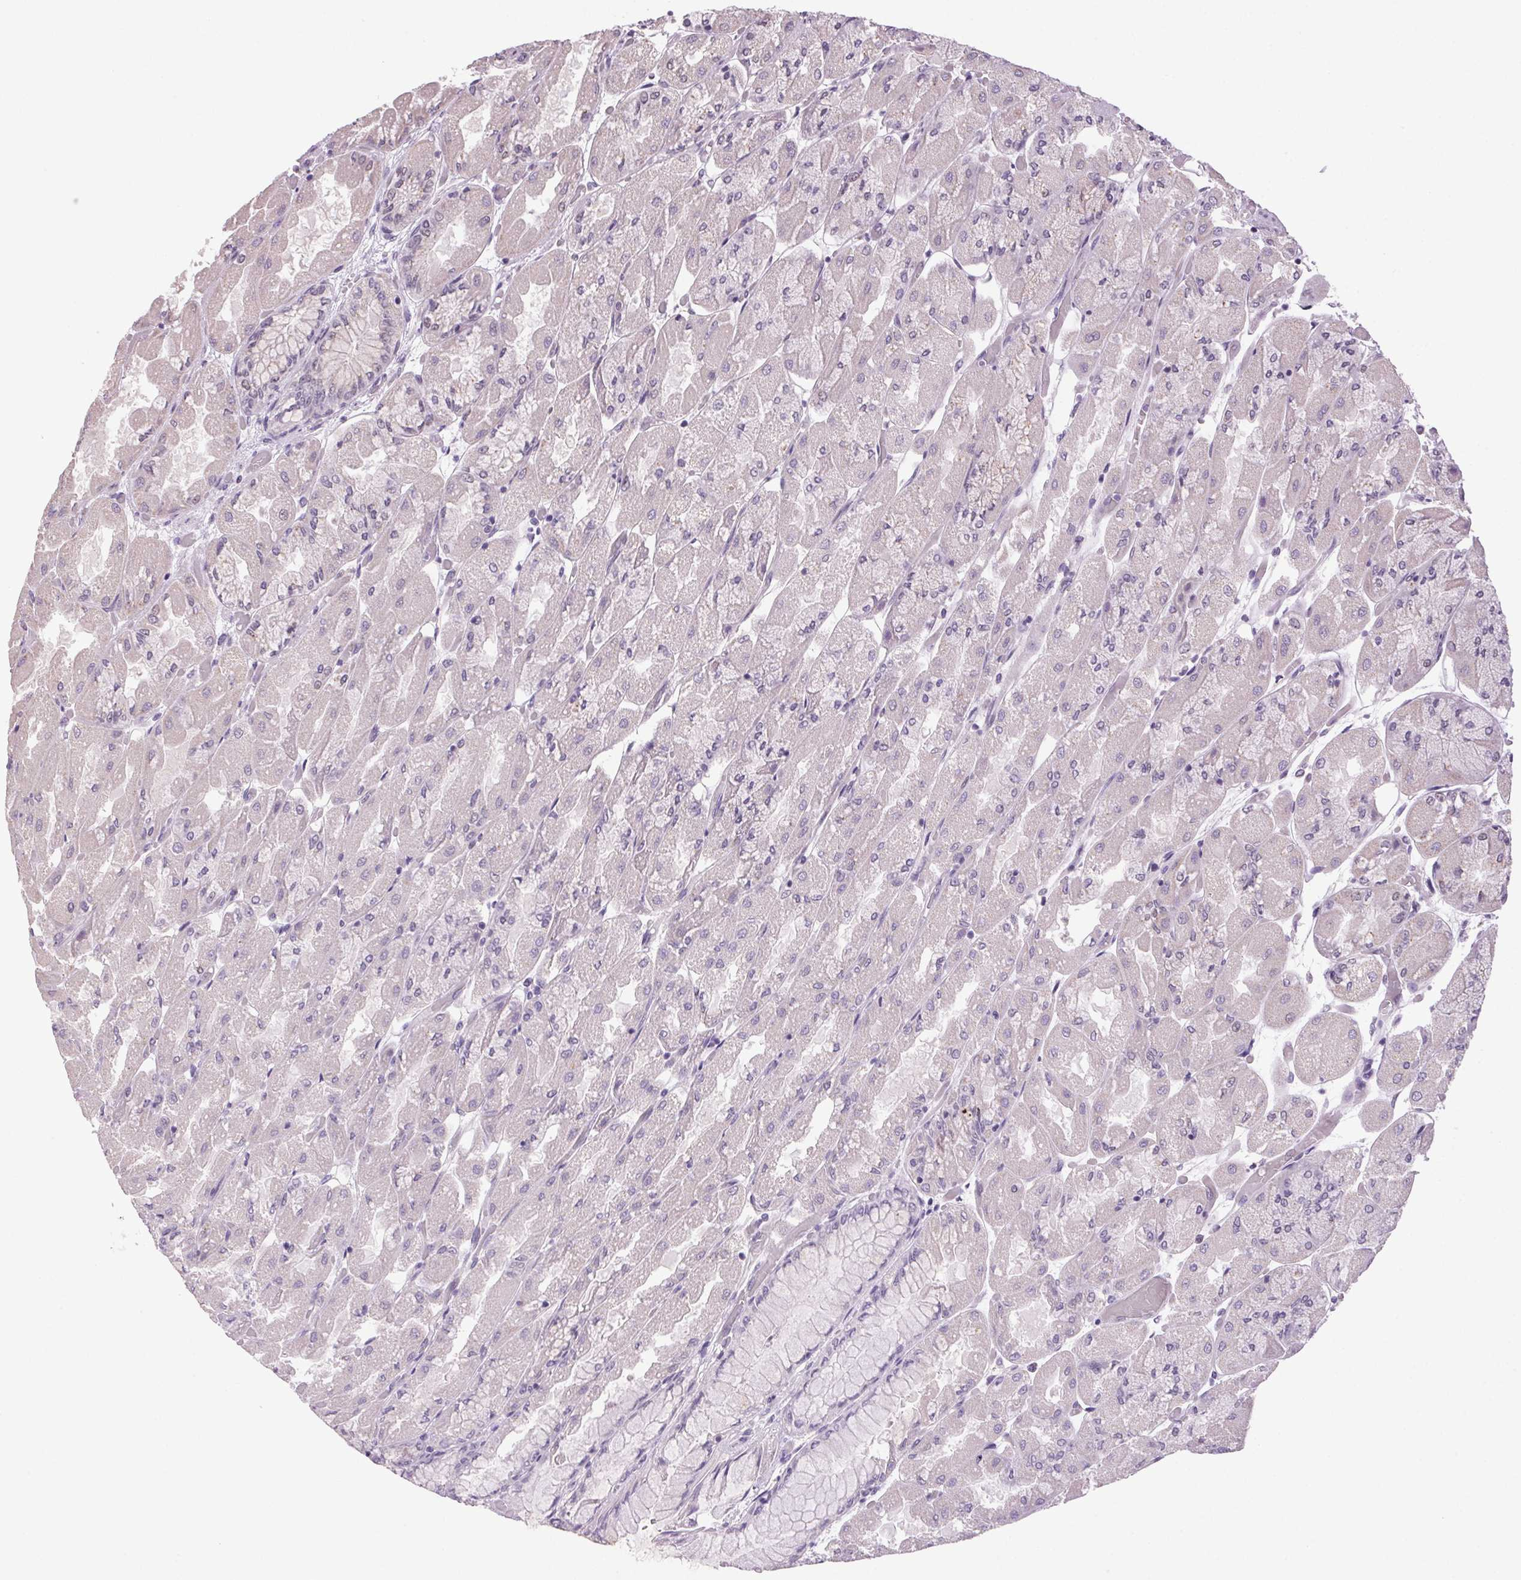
{"staining": {"intensity": "weak", "quantity": "<25%", "location": "cytoplasmic/membranous"}, "tissue": "stomach", "cell_type": "Glandular cells", "image_type": "normal", "snomed": [{"axis": "morphology", "description": "Normal tissue, NOS"}, {"axis": "topography", "description": "Stomach"}], "caption": "This is an IHC photomicrograph of normal stomach. There is no positivity in glandular cells.", "gene": "AKR1E2", "patient": {"sex": "female", "age": 61}}